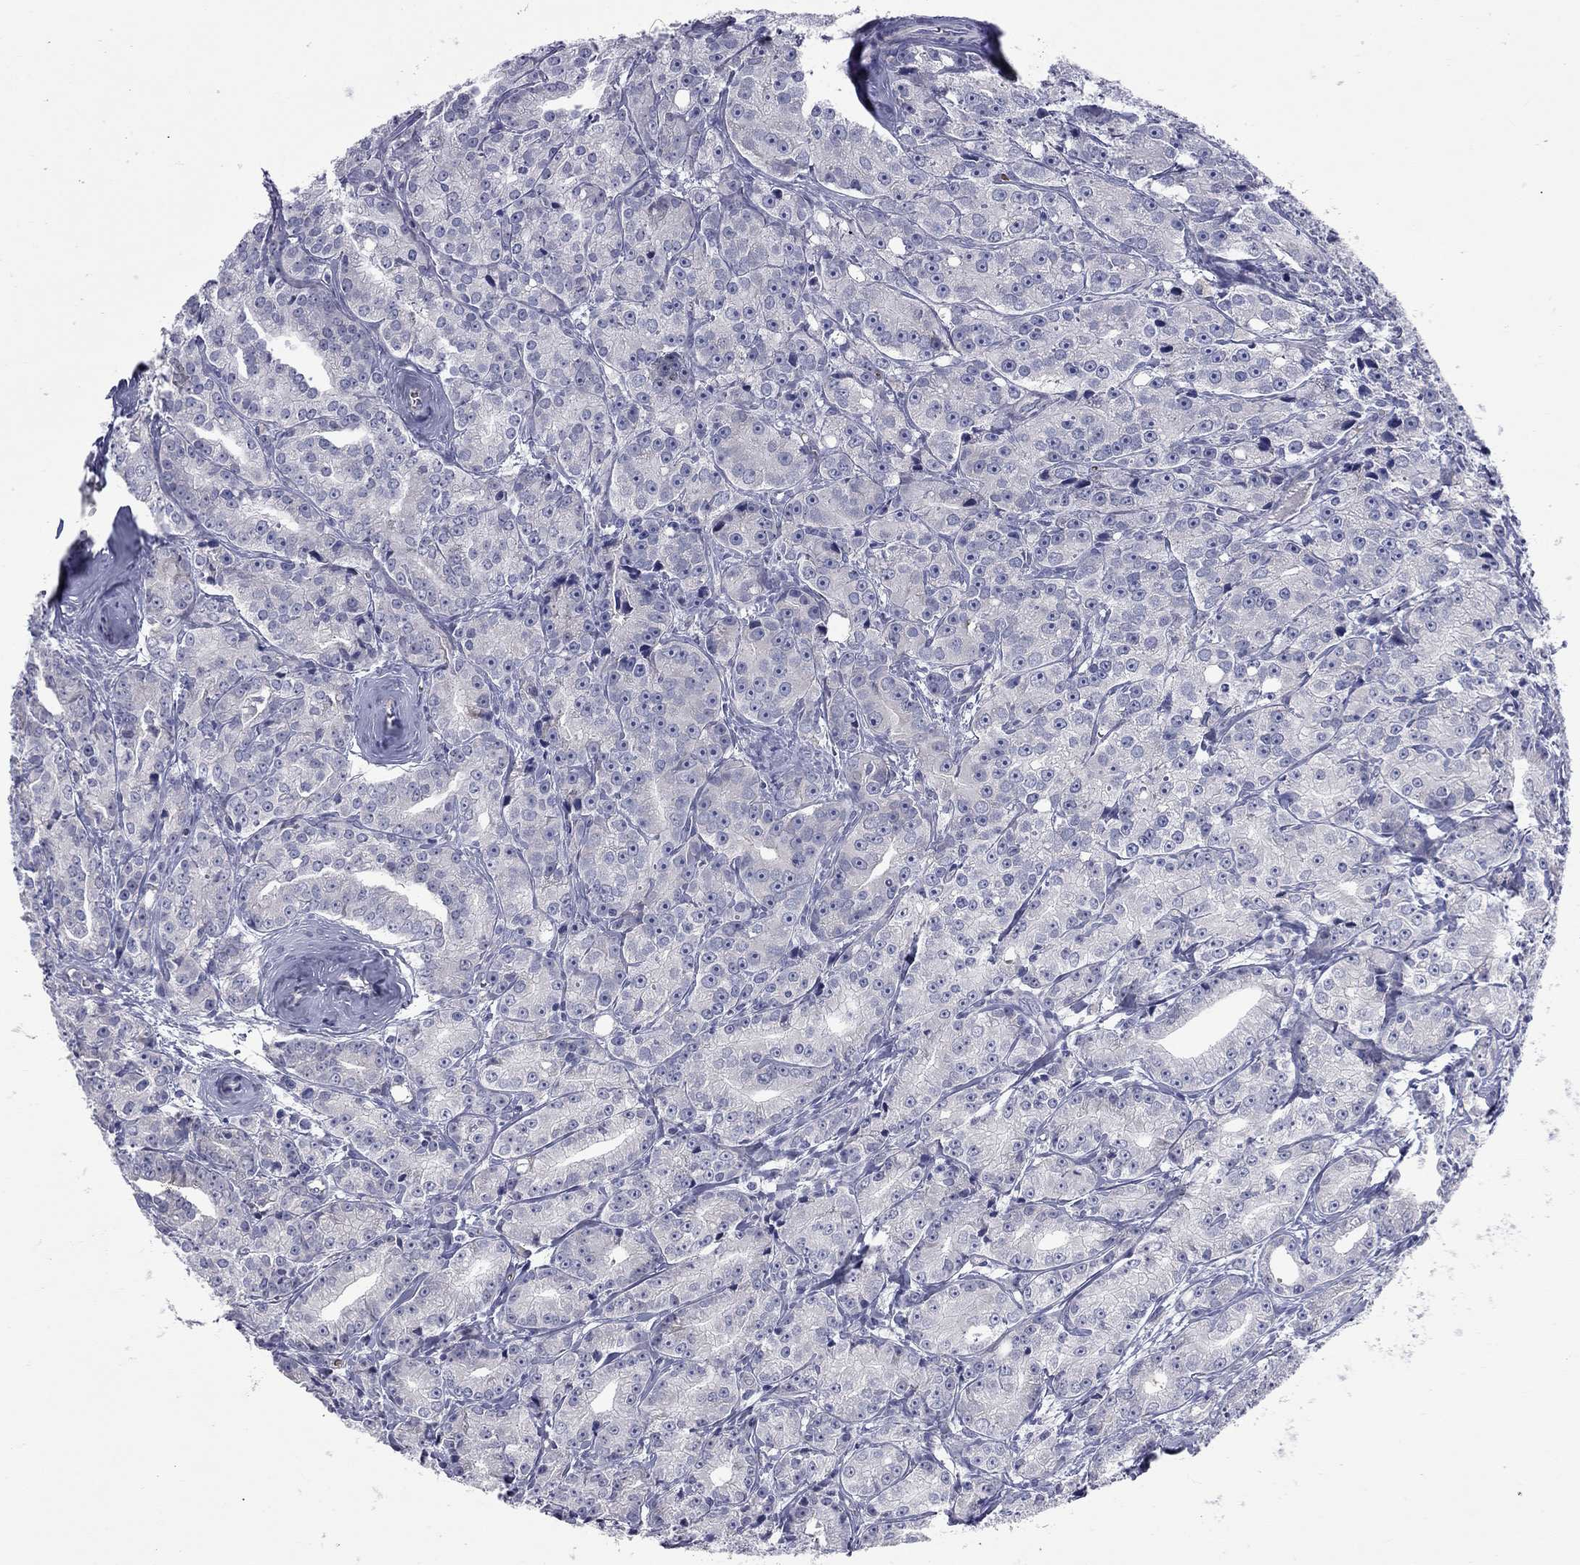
{"staining": {"intensity": "negative", "quantity": "none", "location": "none"}, "tissue": "prostate cancer", "cell_type": "Tumor cells", "image_type": "cancer", "snomed": [{"axis": "morphology", "description": "Adenocarcinoma, Medium grade"}, {"axis": "topography", "description": "Prostate"}], "caption": "Image shows no protein positivity in tumor cells of prostate adenocarcinoma (medium-grade) tissue. (DAB (3,3'-diaminobenzidine) immunohistochemistry with hematoxylin counter stain).", "gene": "UNC119B", "patient": {"sex": "male", "age": 74}}